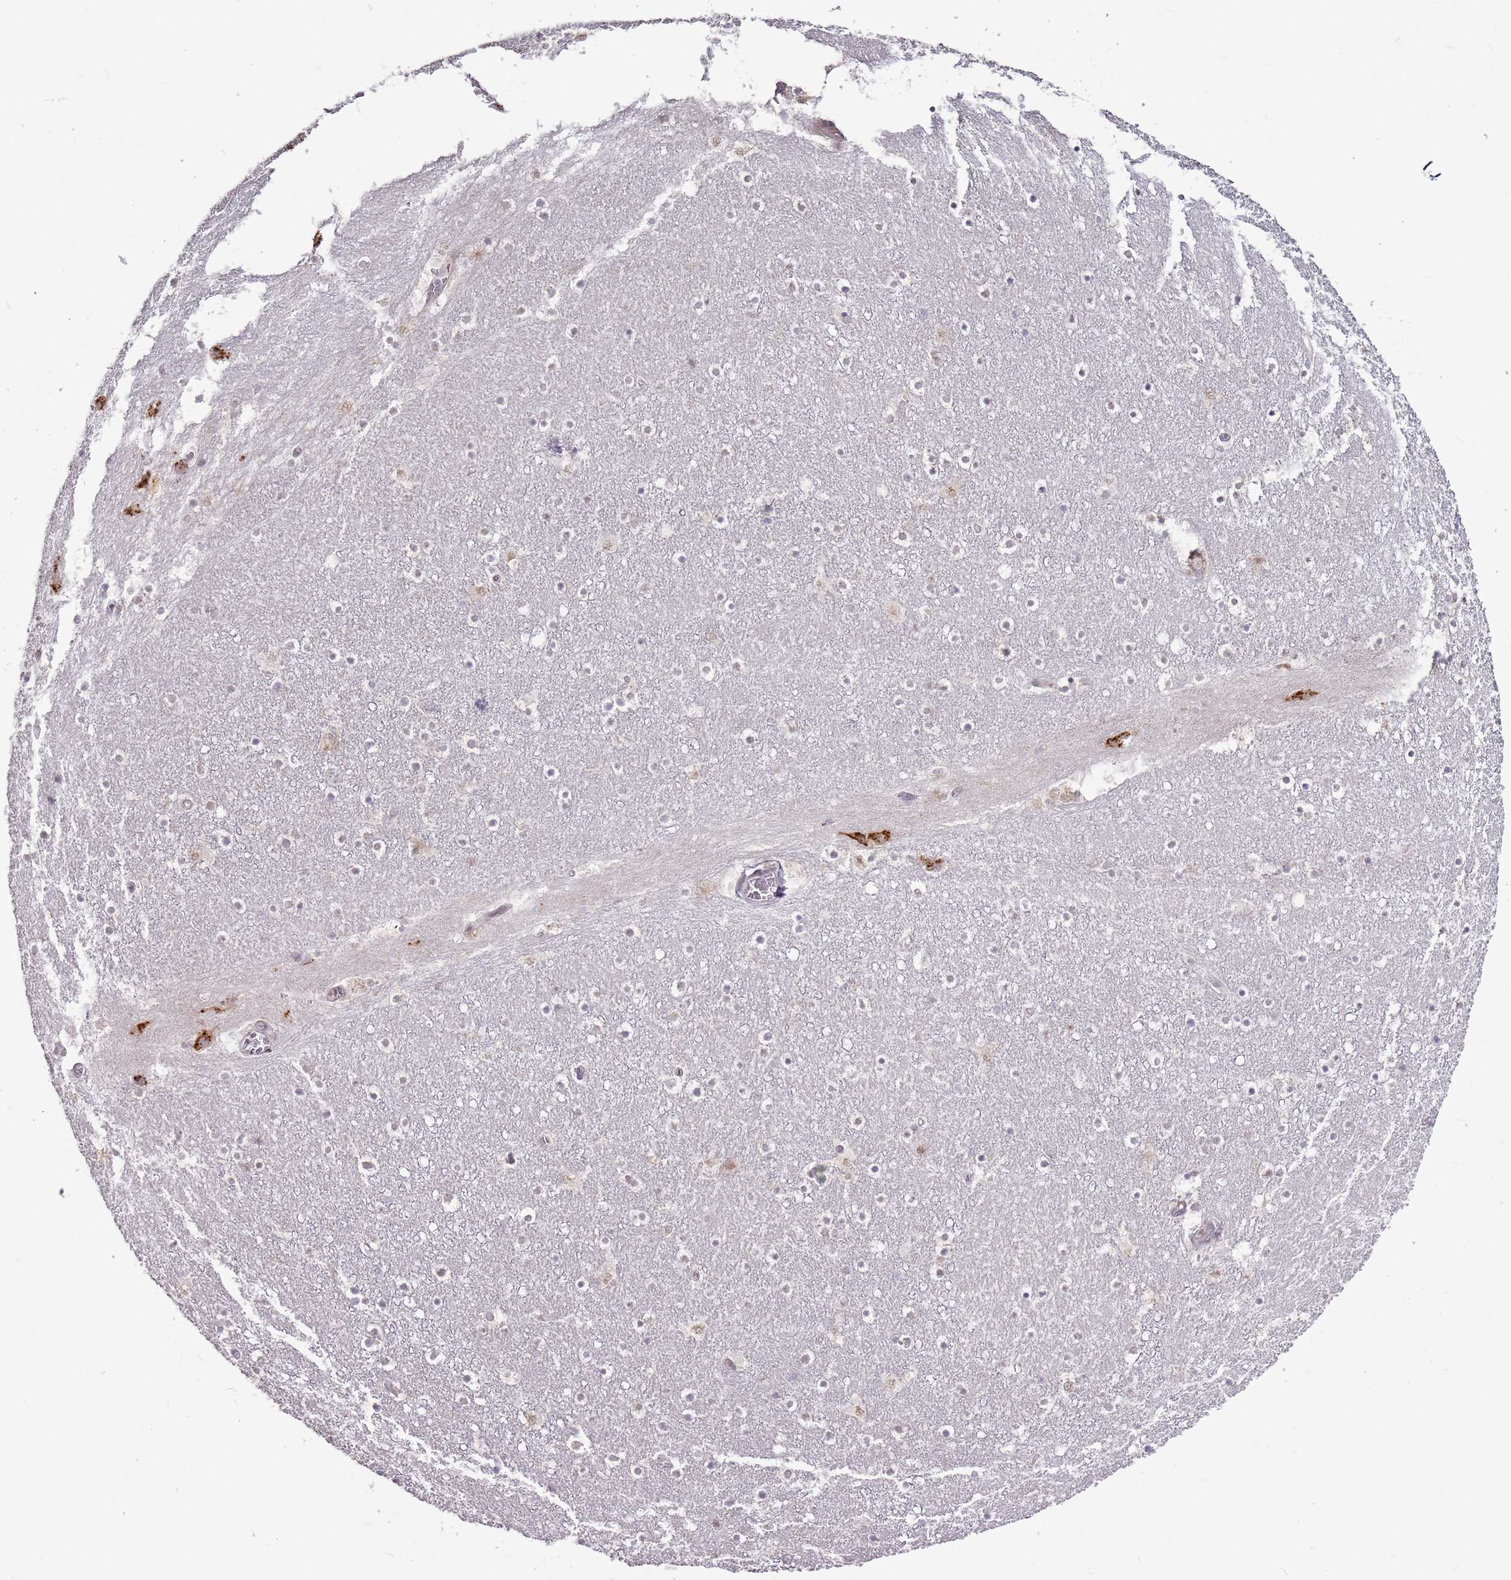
{"staining": {"intensity": "moderate", "quantity": "<25%", "location": "cytoplasmic/membranous"}, "tissue": "caudate", "cell_type": "Glial cells", "image_type": "normal", "snomed": [{"axis": "morphology", "description": "Normal tissue, NOS"}, {"axis": "topography", "description": "Lateral ventricle wall"}], "caption": "Benign caudate shows moderate cytoplasmic/membranous staining in about <25% of glial cells.", "gene": "TMED10", "patient": {"sex": "male", "age": 45}}